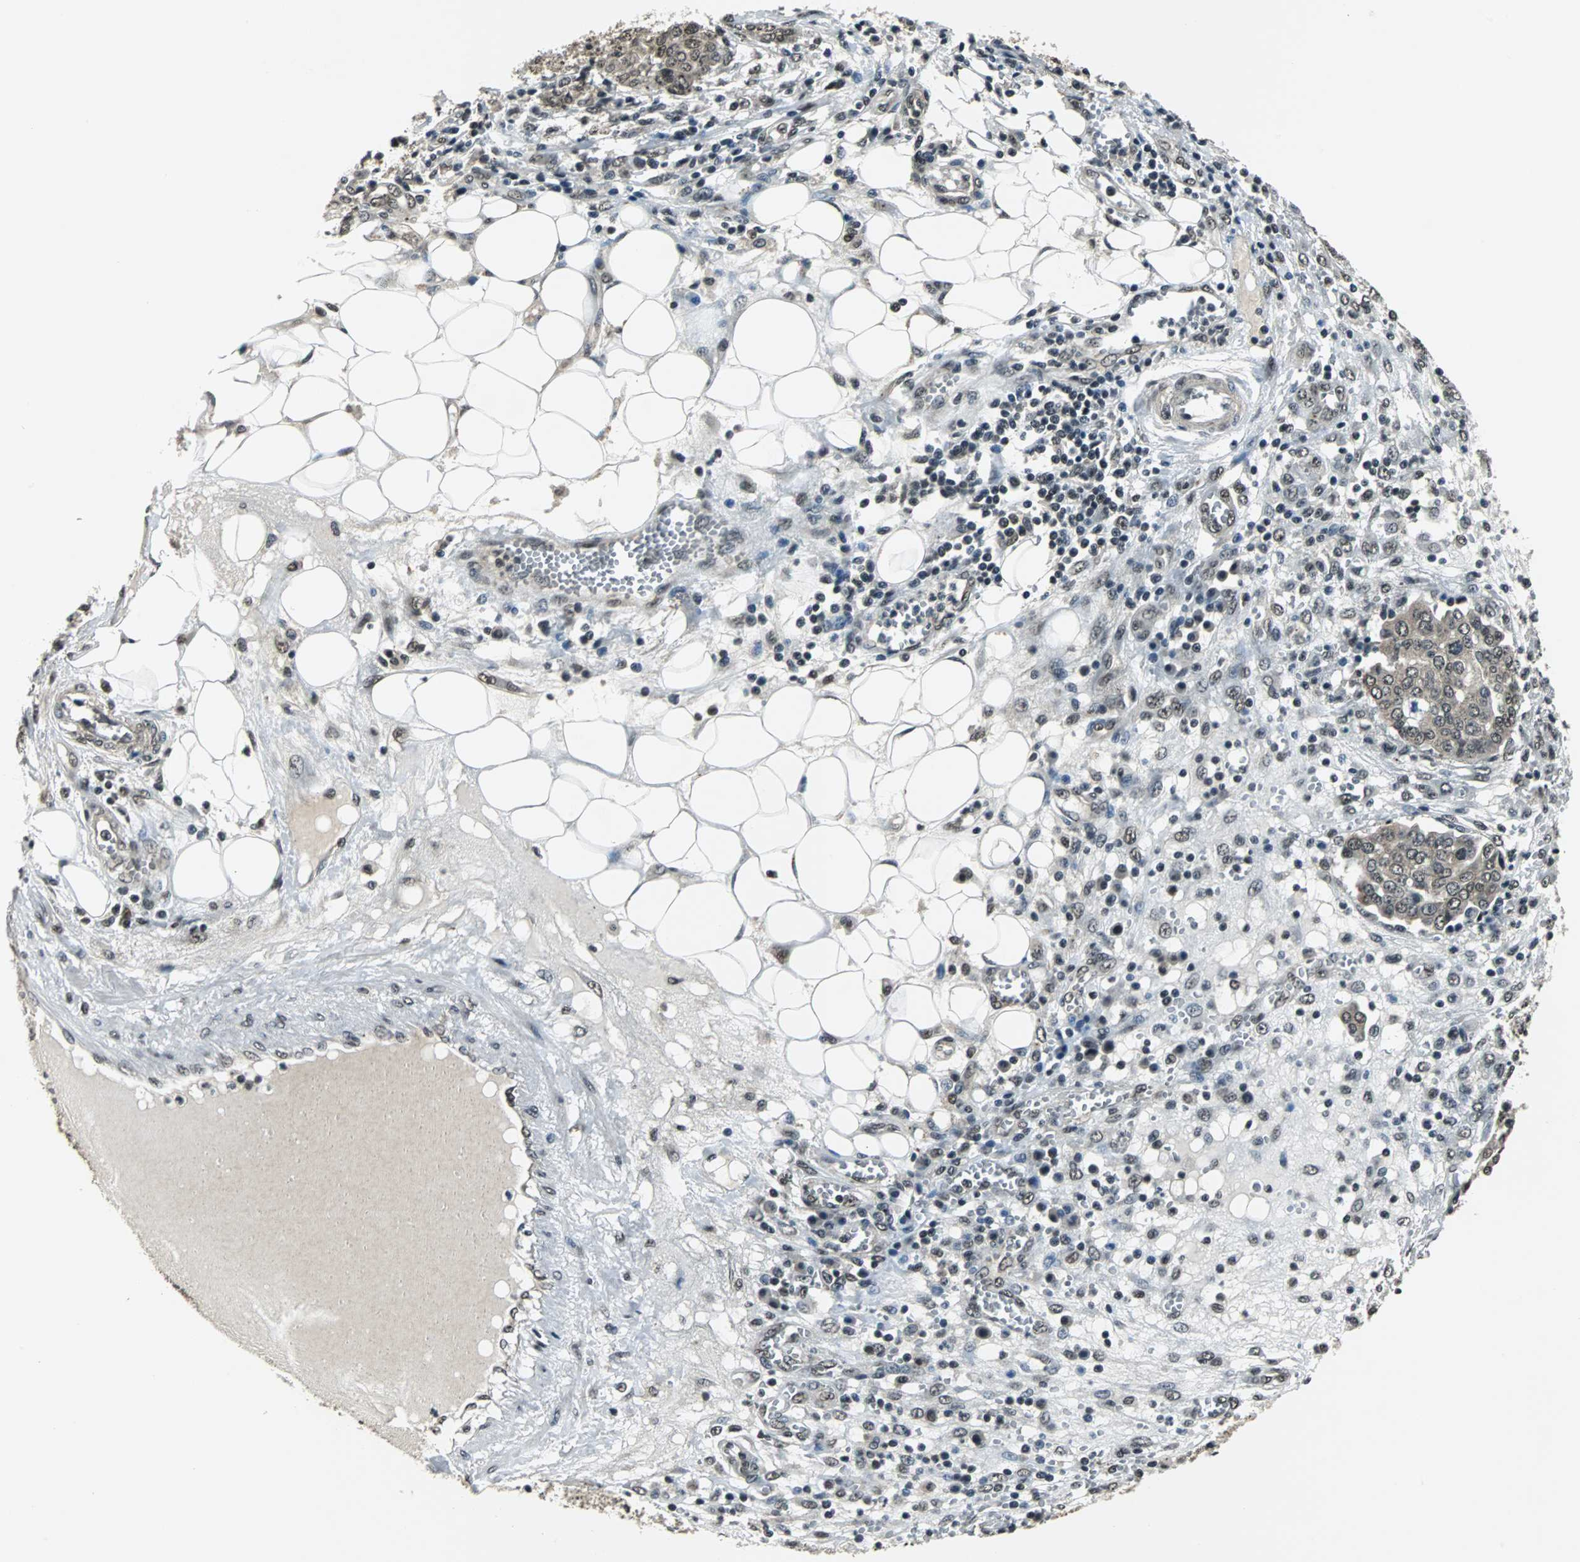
{"staining": {"intensity": "moderate", "quantity": ">75%", "location": "cytoplasmic/membranous,nuclear"}, "tissue": "ovarian cancer", "cell_type": "Tumor cells", "image_type": "cancer", "snomed": [{"axis": "morphology", "description": "Cystadenocarcinoma, serous, NOS"}, {"axis": "topography", "description": "Soft tissue"}, {"axis": "topography", "description": "Ovary"}], "caption": "A brown stain labels moderate cytoplasmic/membranous and nuclear expression of a protein in ovarian serous cystadenocarcinoma tumor cells.", "gene": "RBM14", "patient": {"sex": "female", "age": 57}}